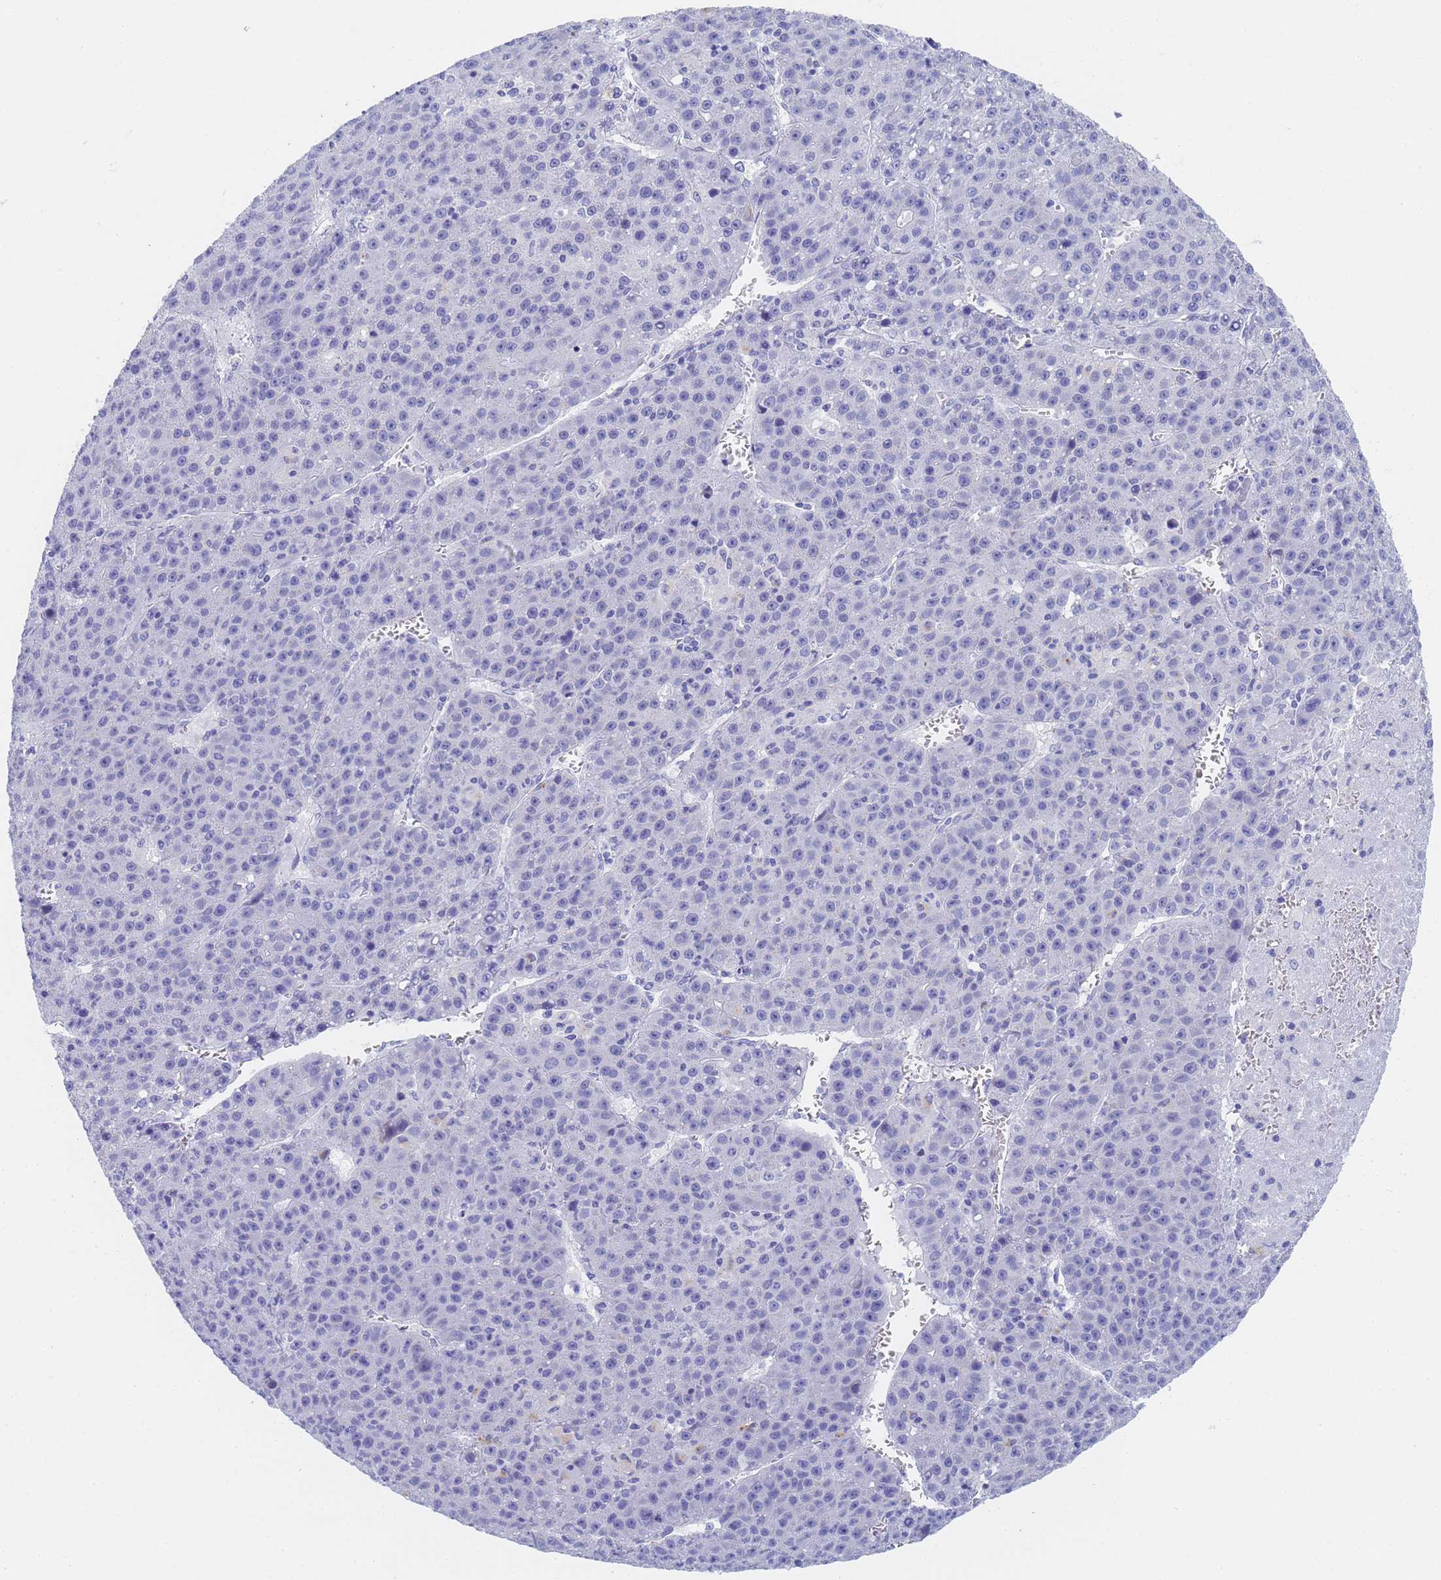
{"staining": {"intensity": "negative", "quantity": "none", "location": "none"}, "tissue": "liver cancer", "cell_type": "Tumor cells", "image_type": "cancer", "snomed": [{"axis": "morphology", "description": "Carcinoma, Hepatocellular, NOS"}, {"axis": "topography", "description": "Liver"}], "caption": "Tumor cells show no significant protein staining in liver cancer.", "gene": "STATH", "patient": {"sex": "female", "age": 53}}